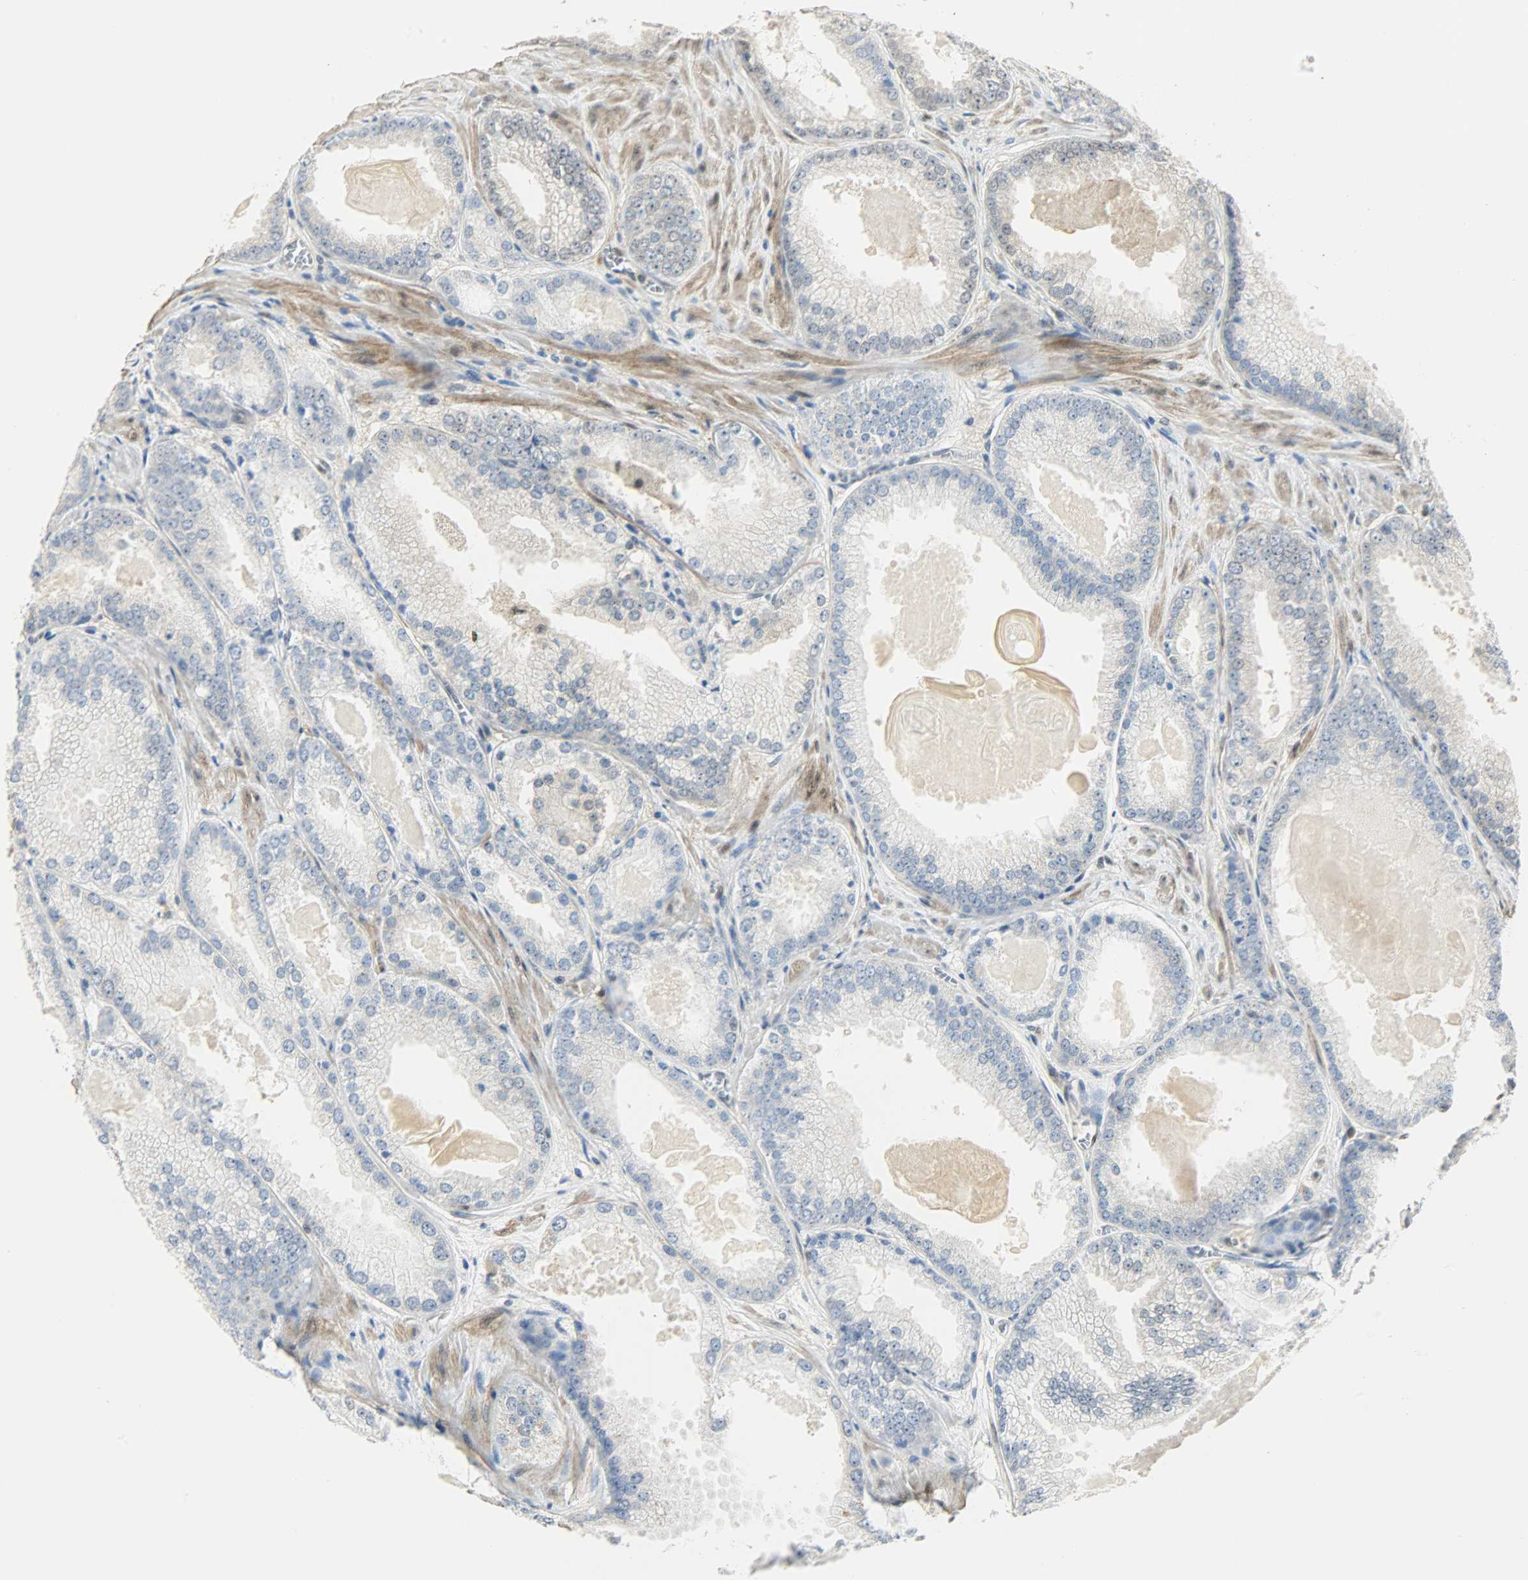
{"staining": {"intensity": "negative", "quantity": "none", "location": "none"}, "tissue": "prostate cancer", "cell_type": "Tumor cells", "image_type": "cancer", "snomed": [{"axis": "morphology", "description": "Adenocarcinoma, High grade"}, {"axis": "topography", "description": "Prostate"}], "caption": "The micrograph exhibits no significant expression in tumor cells of prostate high-grade adenocarcinoma.", "gene": "NPEPL1", "patient": {"sex": "male", "age": 61}}